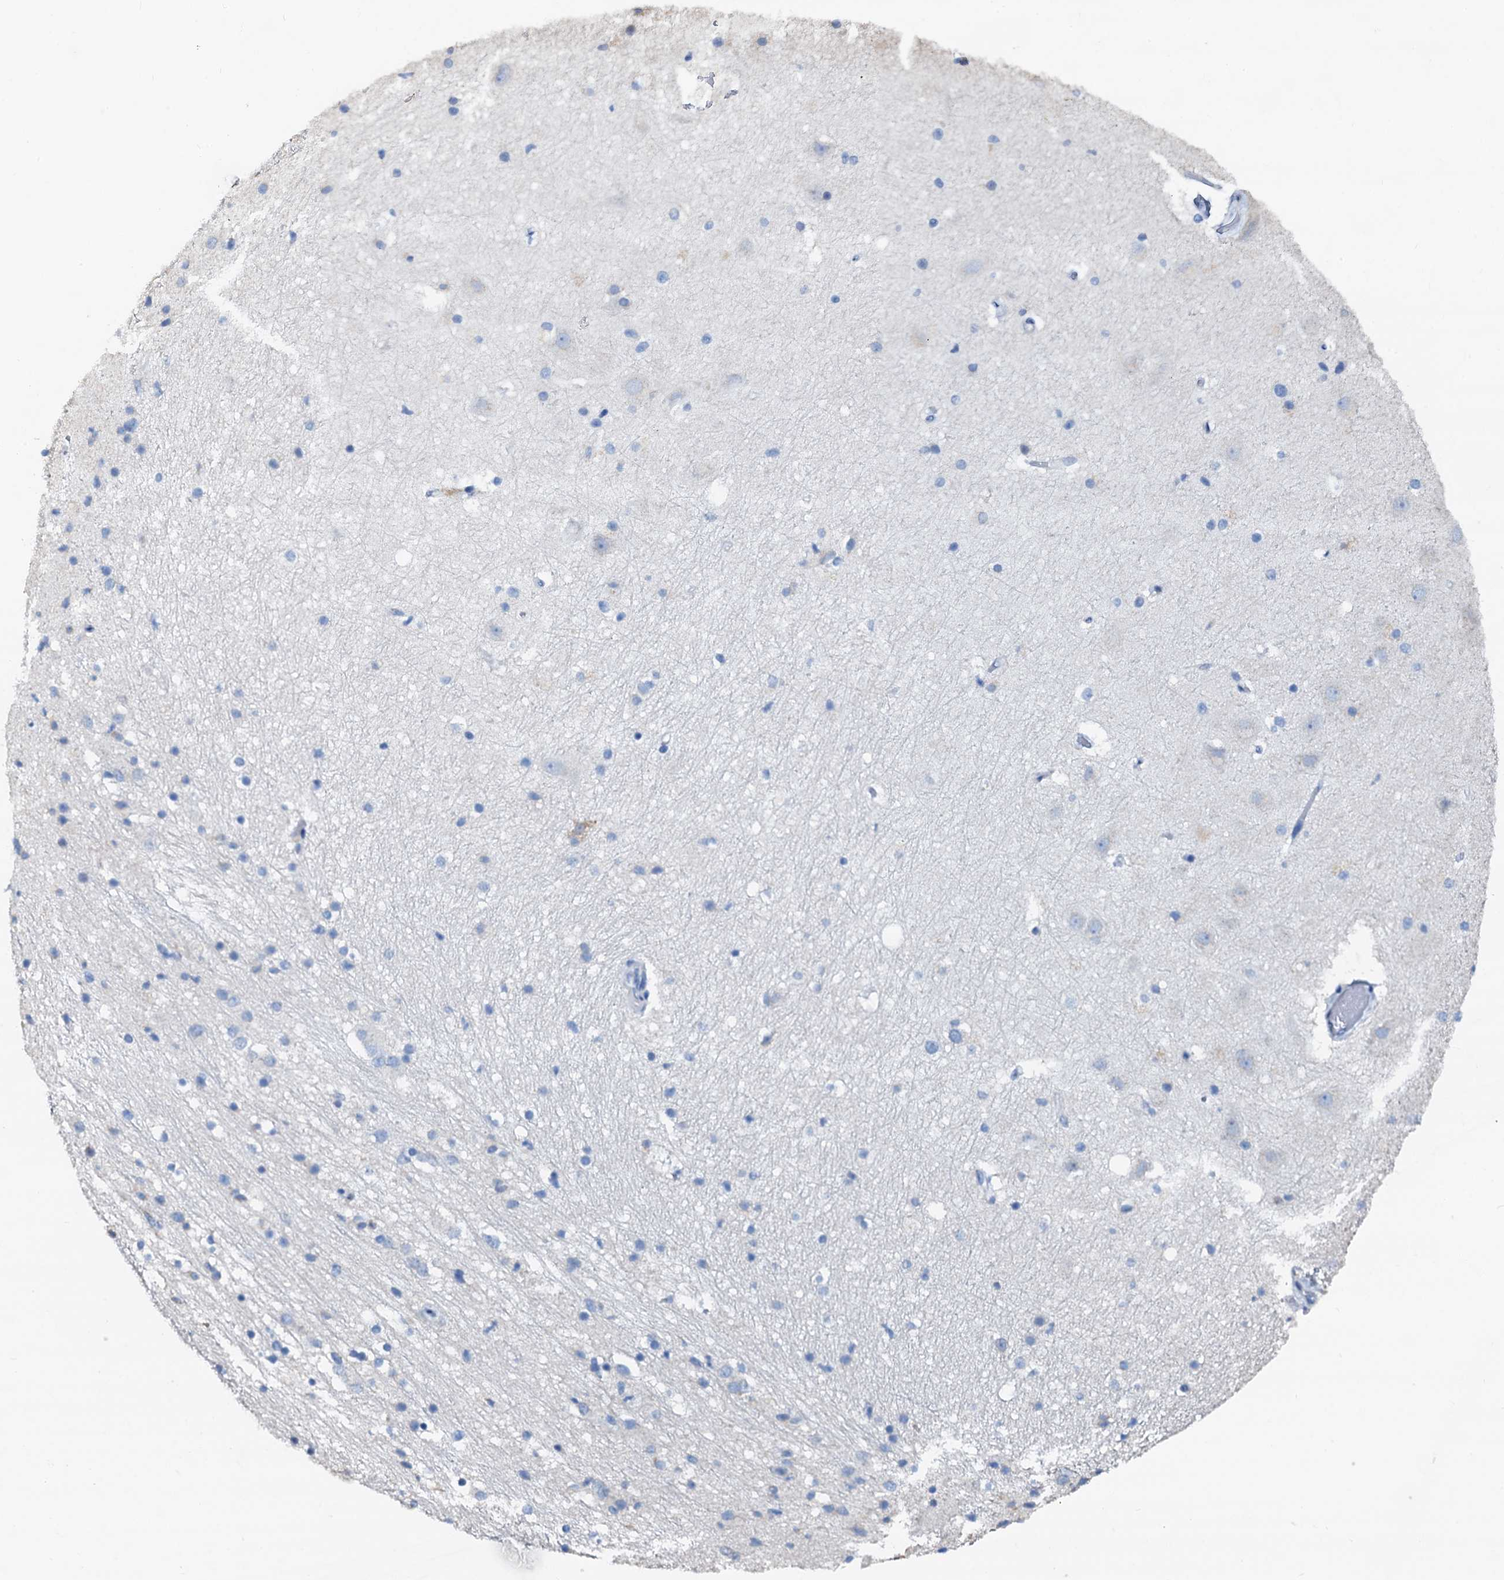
{"staining": {"intensity": "negative", "quantity": "none", "location": "none"}, "tissue": "hippocampus", "cell_type": "Glial cells", "image_type": "normal", "snomed": [{"axis": "morphology", "description": "Normal tissue, NOS"}, {"axis": "topography", "description": "Hippocampus"}], "caption": "Immunohistochemistry image of benign hippocampus: hippocampus stained with DAB shows no significant protein positivity in glial cells.", "gene": "AKAP3", "patient": {"sex": "female", "age": 52}}